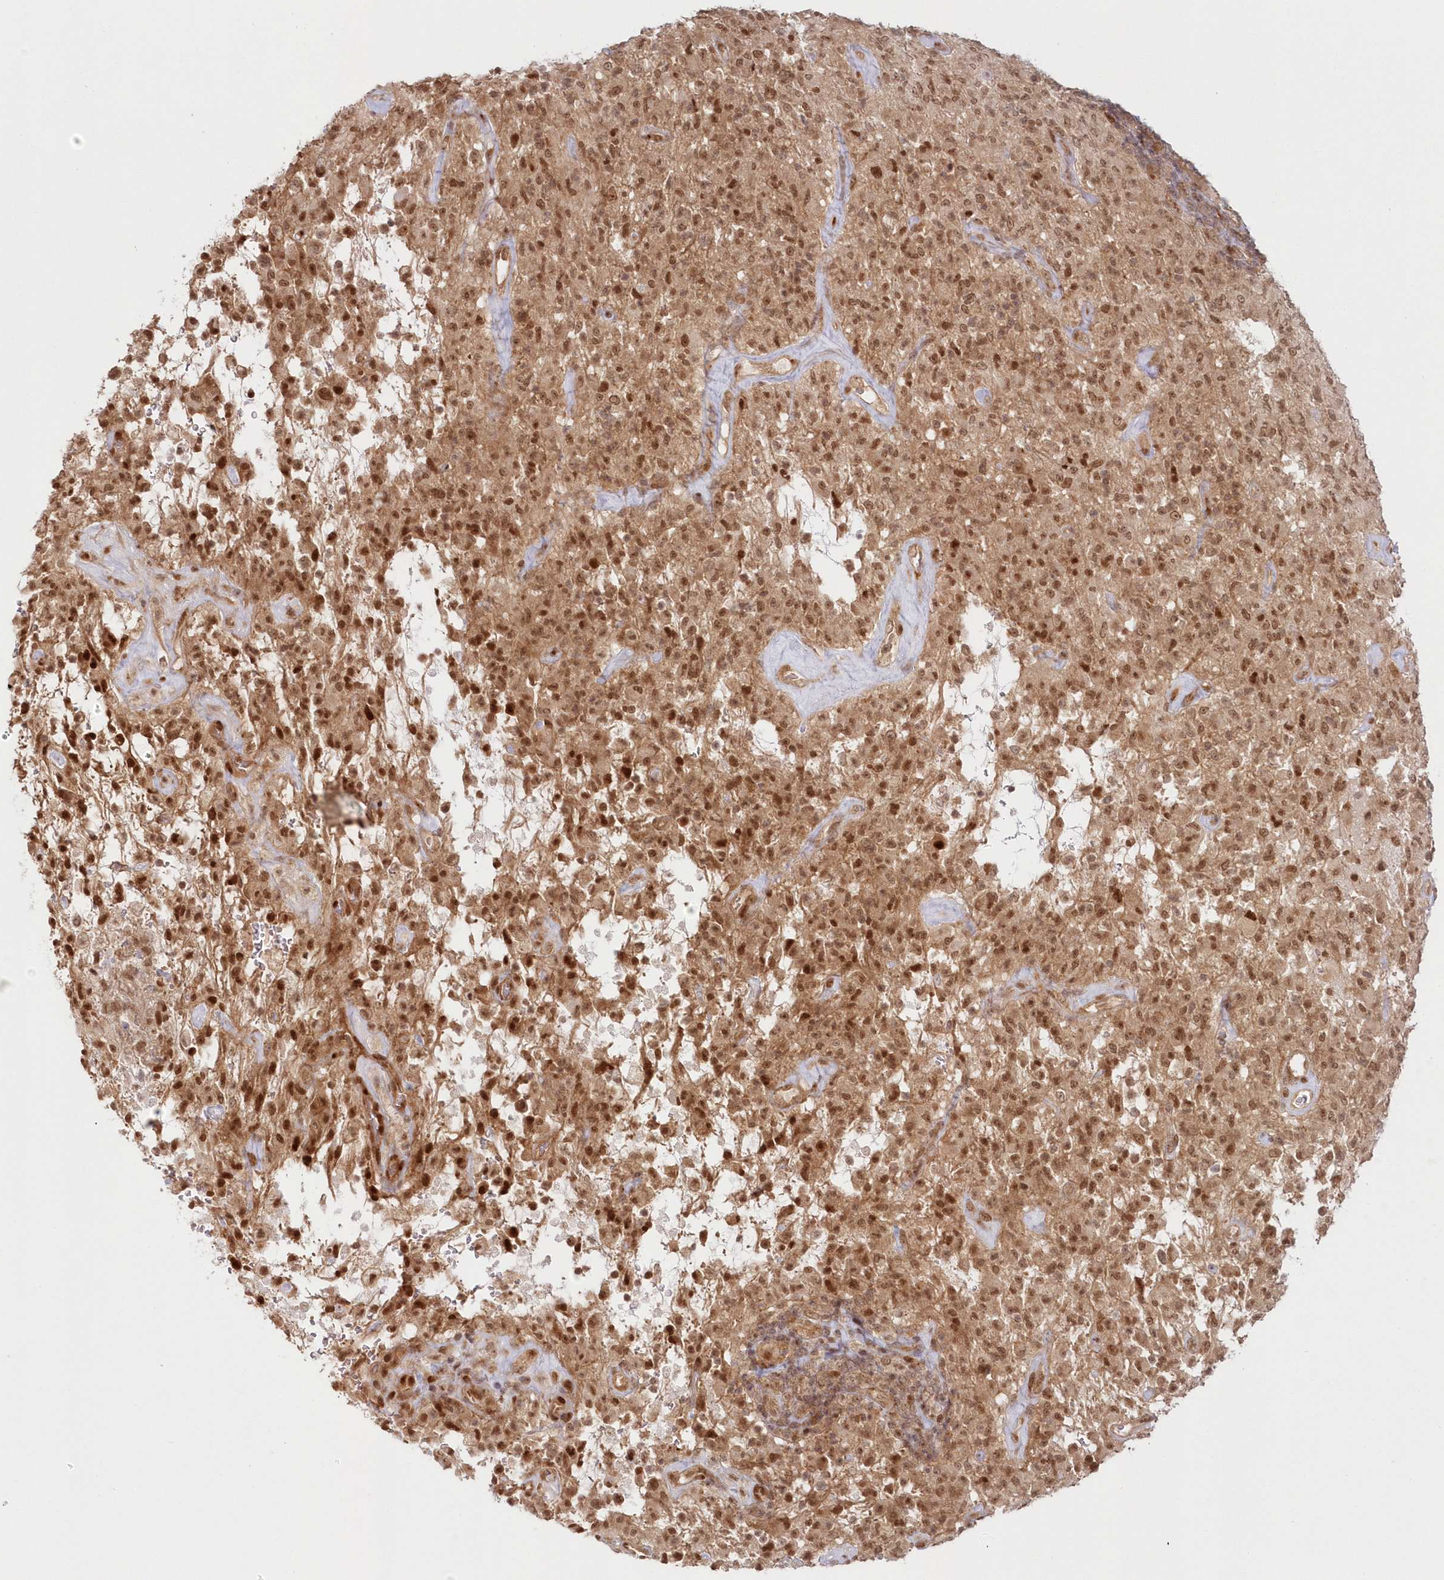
{"staining": {"intensity": "moderate", "quantity": ">75%", "location": "cytoplasmic/membranous,nuclear"}, "tissue": "glioma", "cell_type": "Tumor cells", "image_type": "cancer", "snomed": [{"axis": "morphology", "description": "Glioma, malignant, High grade"}, {"axis": "topography", "description": "Brain"}], "caption": "Tumor cells demonstrate moderate cytoplasmic/membranous and nuclear staining in about >75% of cells in high-grade glioma (malignant). The protein is shown in brown color, while the nuclei are stained blue.", "gene": "TOGARAM2", "patient": {"sex": "female", "age": 57}}